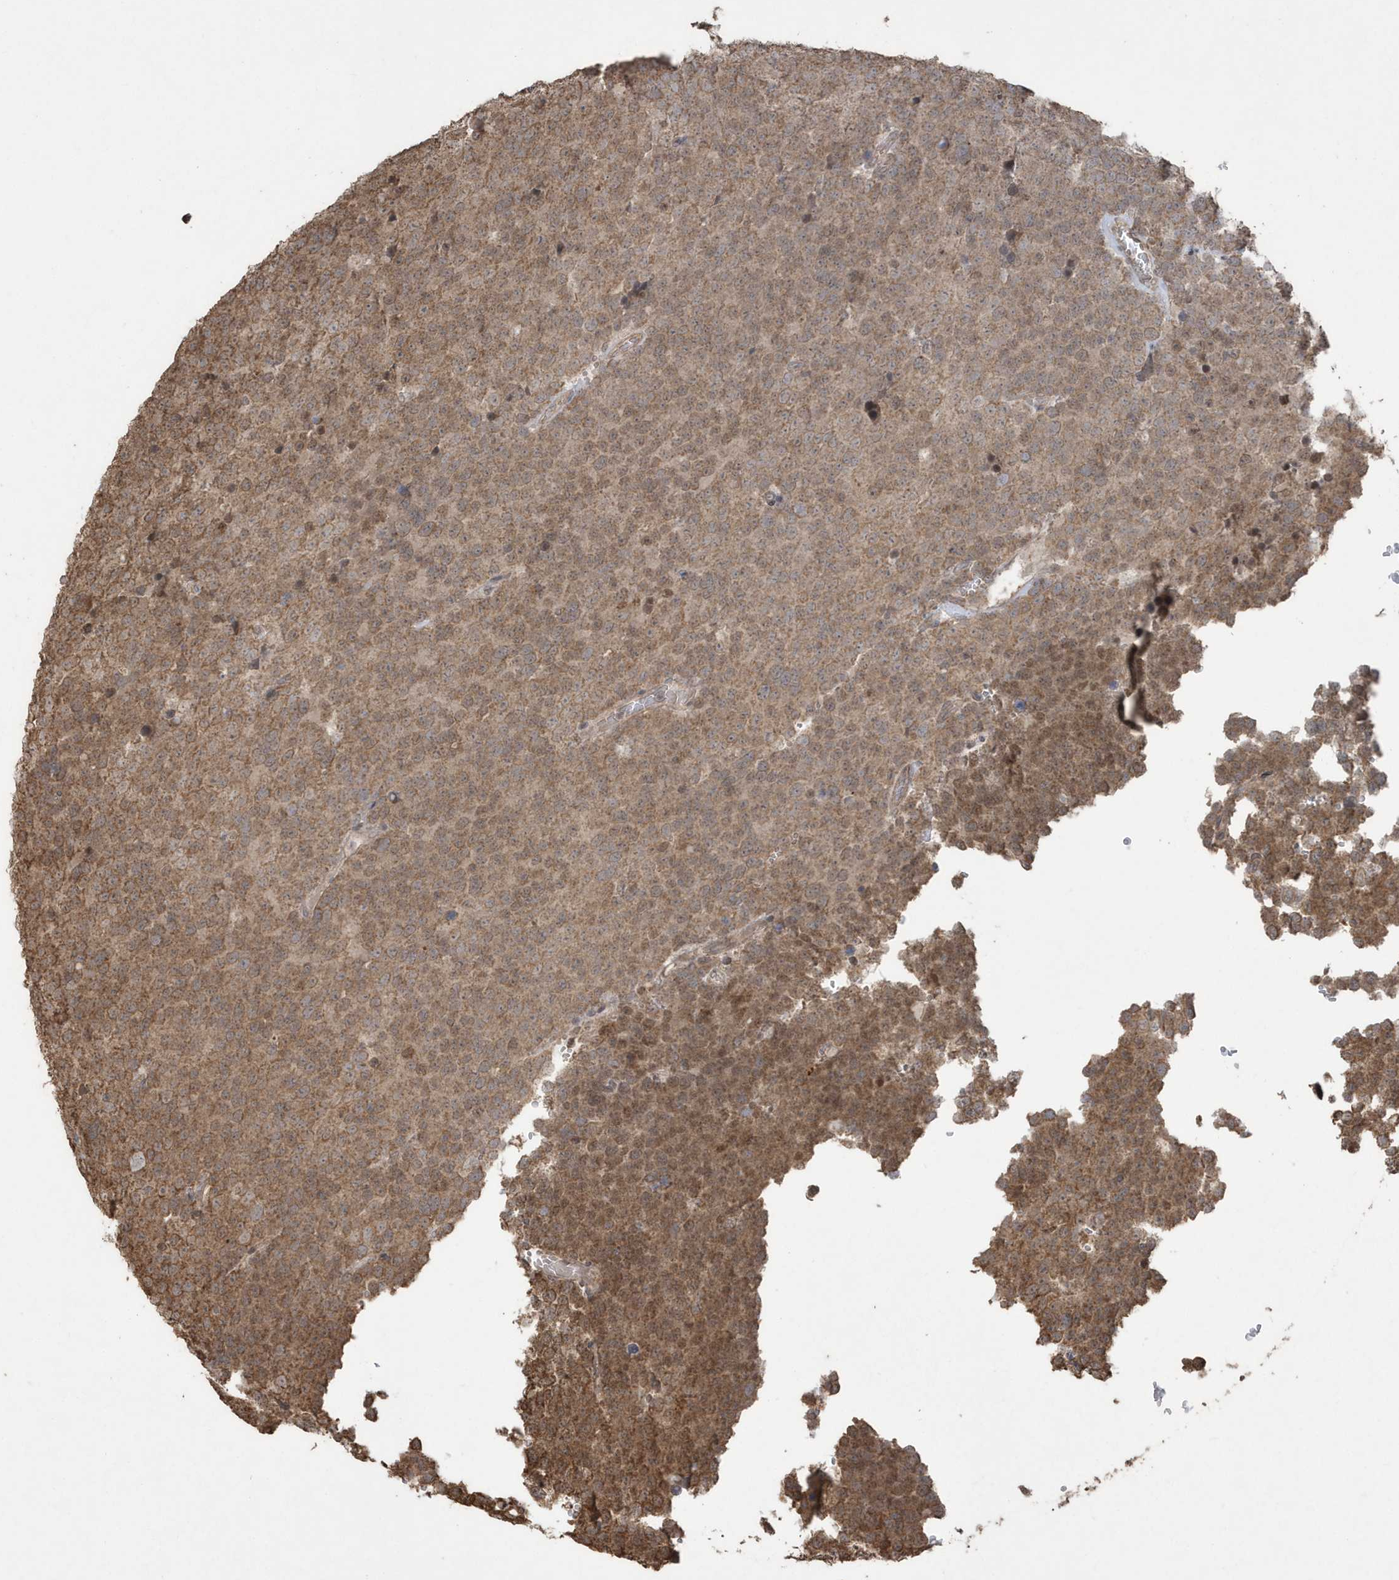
{"staining": {"intensity": "moderate", "quantity": ">75%", "location": "cytoplasmic/membranous"}, "tissue": "testis cancer", "cell_type": "Tumor cells", "image_type": "cancer", "snomed": [{"axis": "morphology", "description": "Seminoma, NOS"}, {"axis": "topography", "description": "Testis"}], "caption": "Testis cancer stained with IHC shows moderate cytoplasmic/membranous staining in approximately >75% of tumor cells.", "gene": "PAXBP1", "patient": {"sex": "male", "age": 71}}